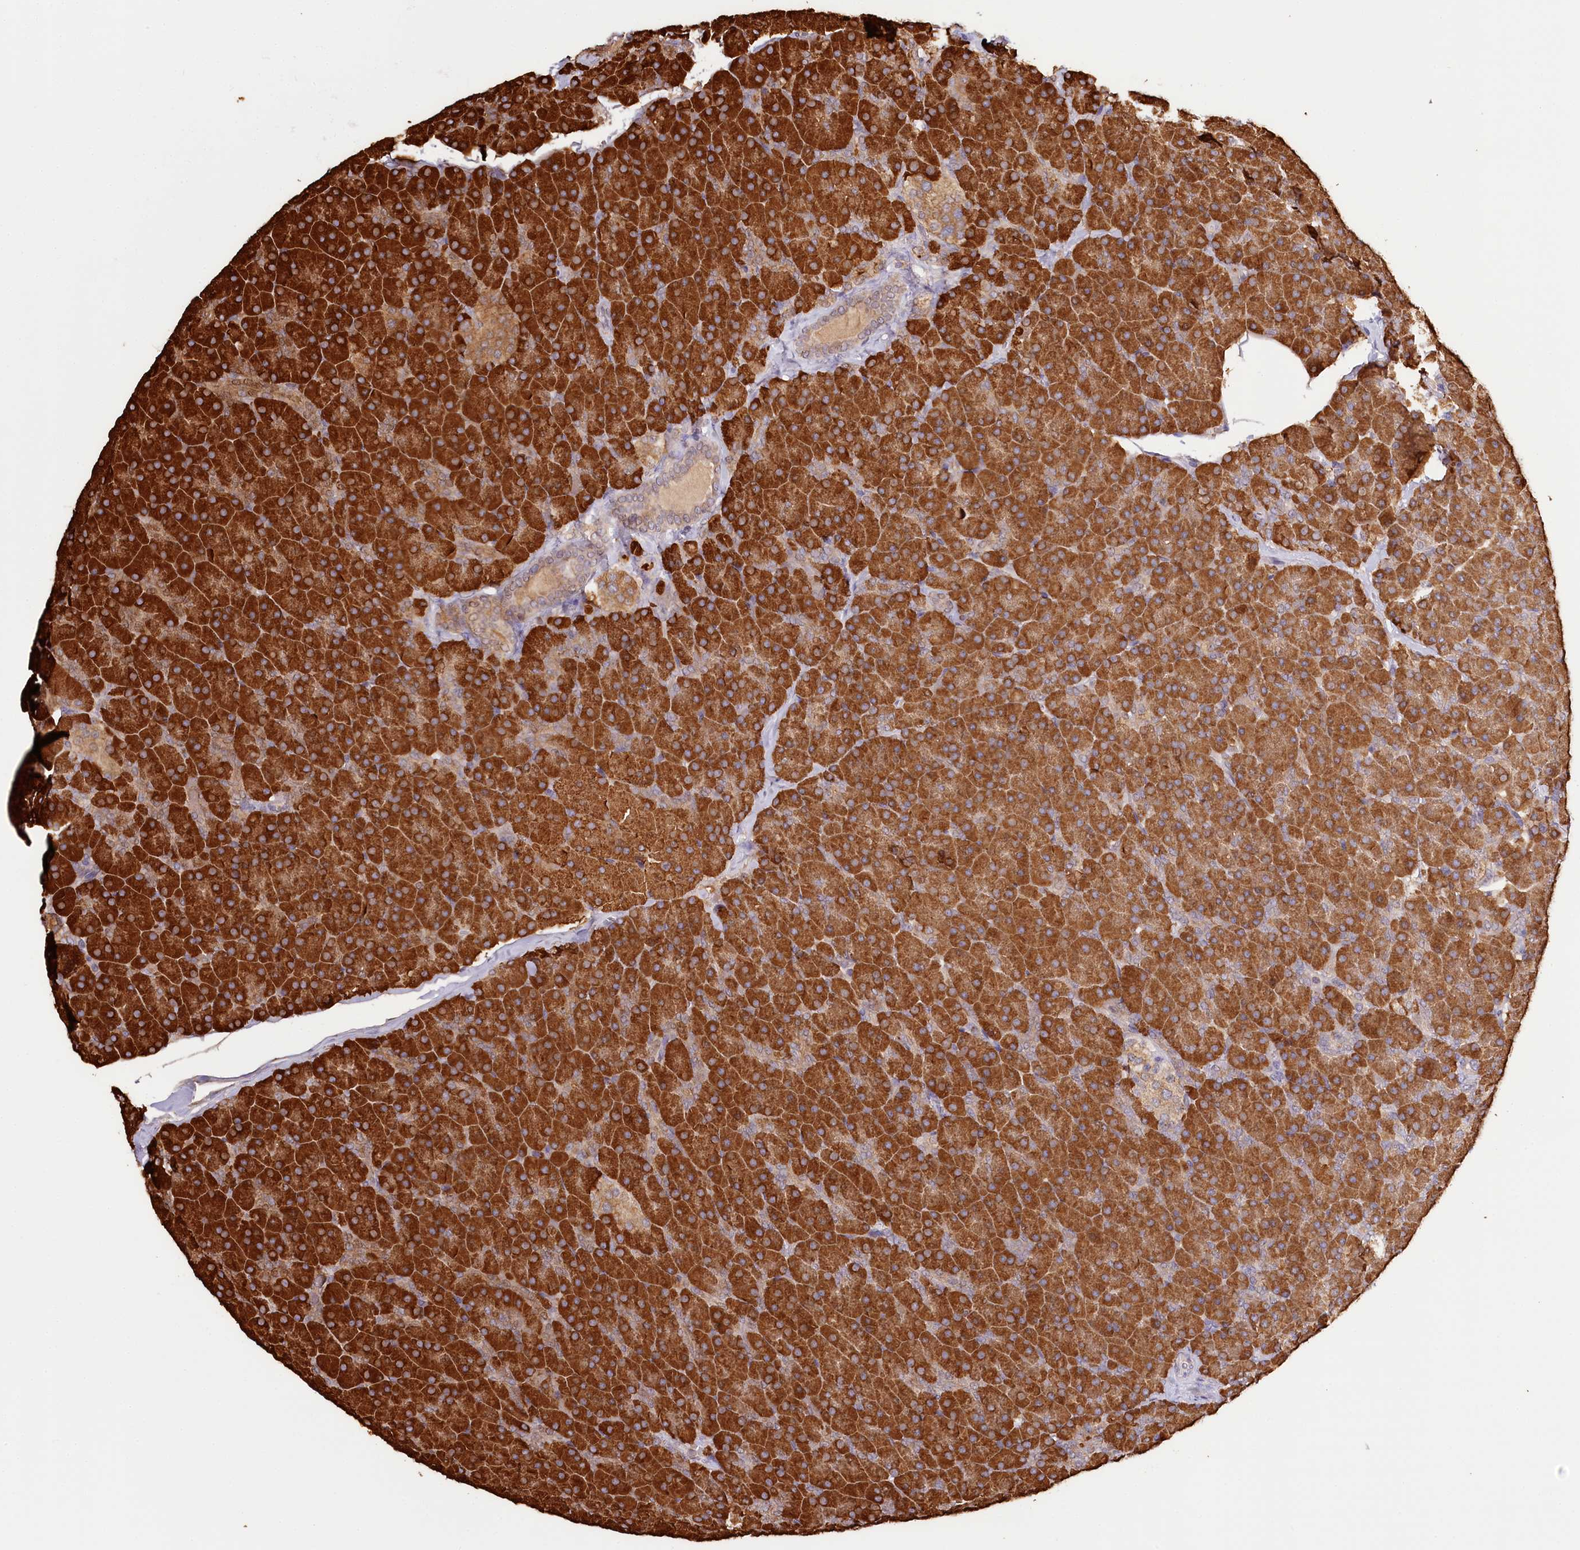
{"staining": {"intensity": "strong", "quantity": ">75%", "location": "cytoplasmic/membranous"}, "tissue": "pancreas", "cell_type": "Exocrine glandular cells", "image_type": "normal", "snomed": [{"axis": "morphology", "description": "Normal tissue, NOS"}, {"axis": "topography", "description": "Pancreas"}], "caption": "Human pancreas stained for a protein (brown) shows strong cytoplasmic/membranous positive positivity in approximately >75% of exocrine glandular cells.", "gene": "VEGFA", "patient": {"sex": "male", "age": 36}}